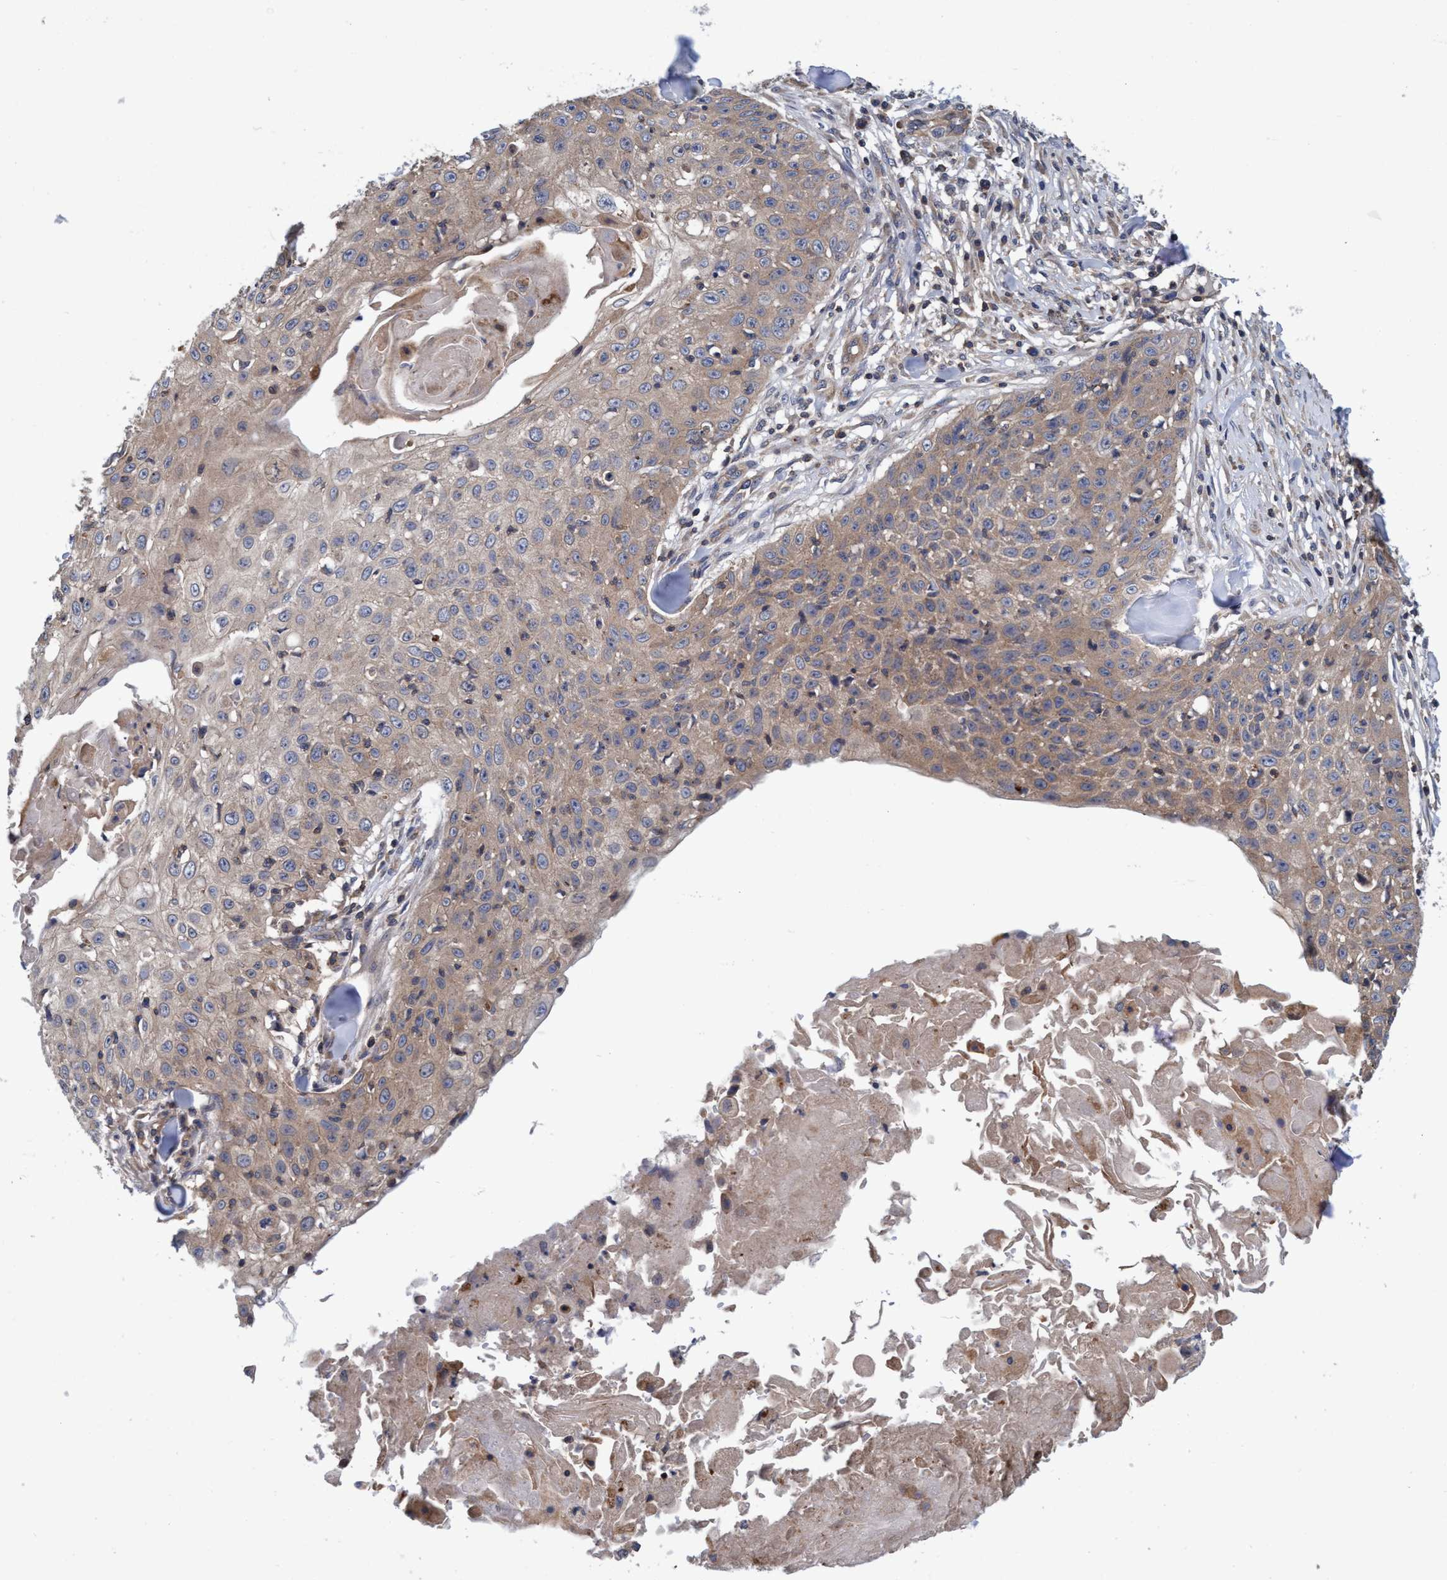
{"staining": {"intensity": "weak", "quantity": ">75%", "location": "cytoplasmic/membranous"}, "tissue": "skin cancer", "cell_type": "Tumor cells", "image_type": "cancer", "snomed": [{"axis": "morphology", "description": "Squamous cell carcinoma, NOS"}, {"axis": "topography", "description": "Skin"}], "caption": "A brown stain highlights weak cytoplasmic/membranous expression of a protein in skin cancer tumor cells. The protein of interest is stained brown, and the nuclei are stained in blue (DAB IHC with brightfield microscopy, high magnification).", "gene": "CALCOCO2", "patient": {"sex": "male", "age": 86}}